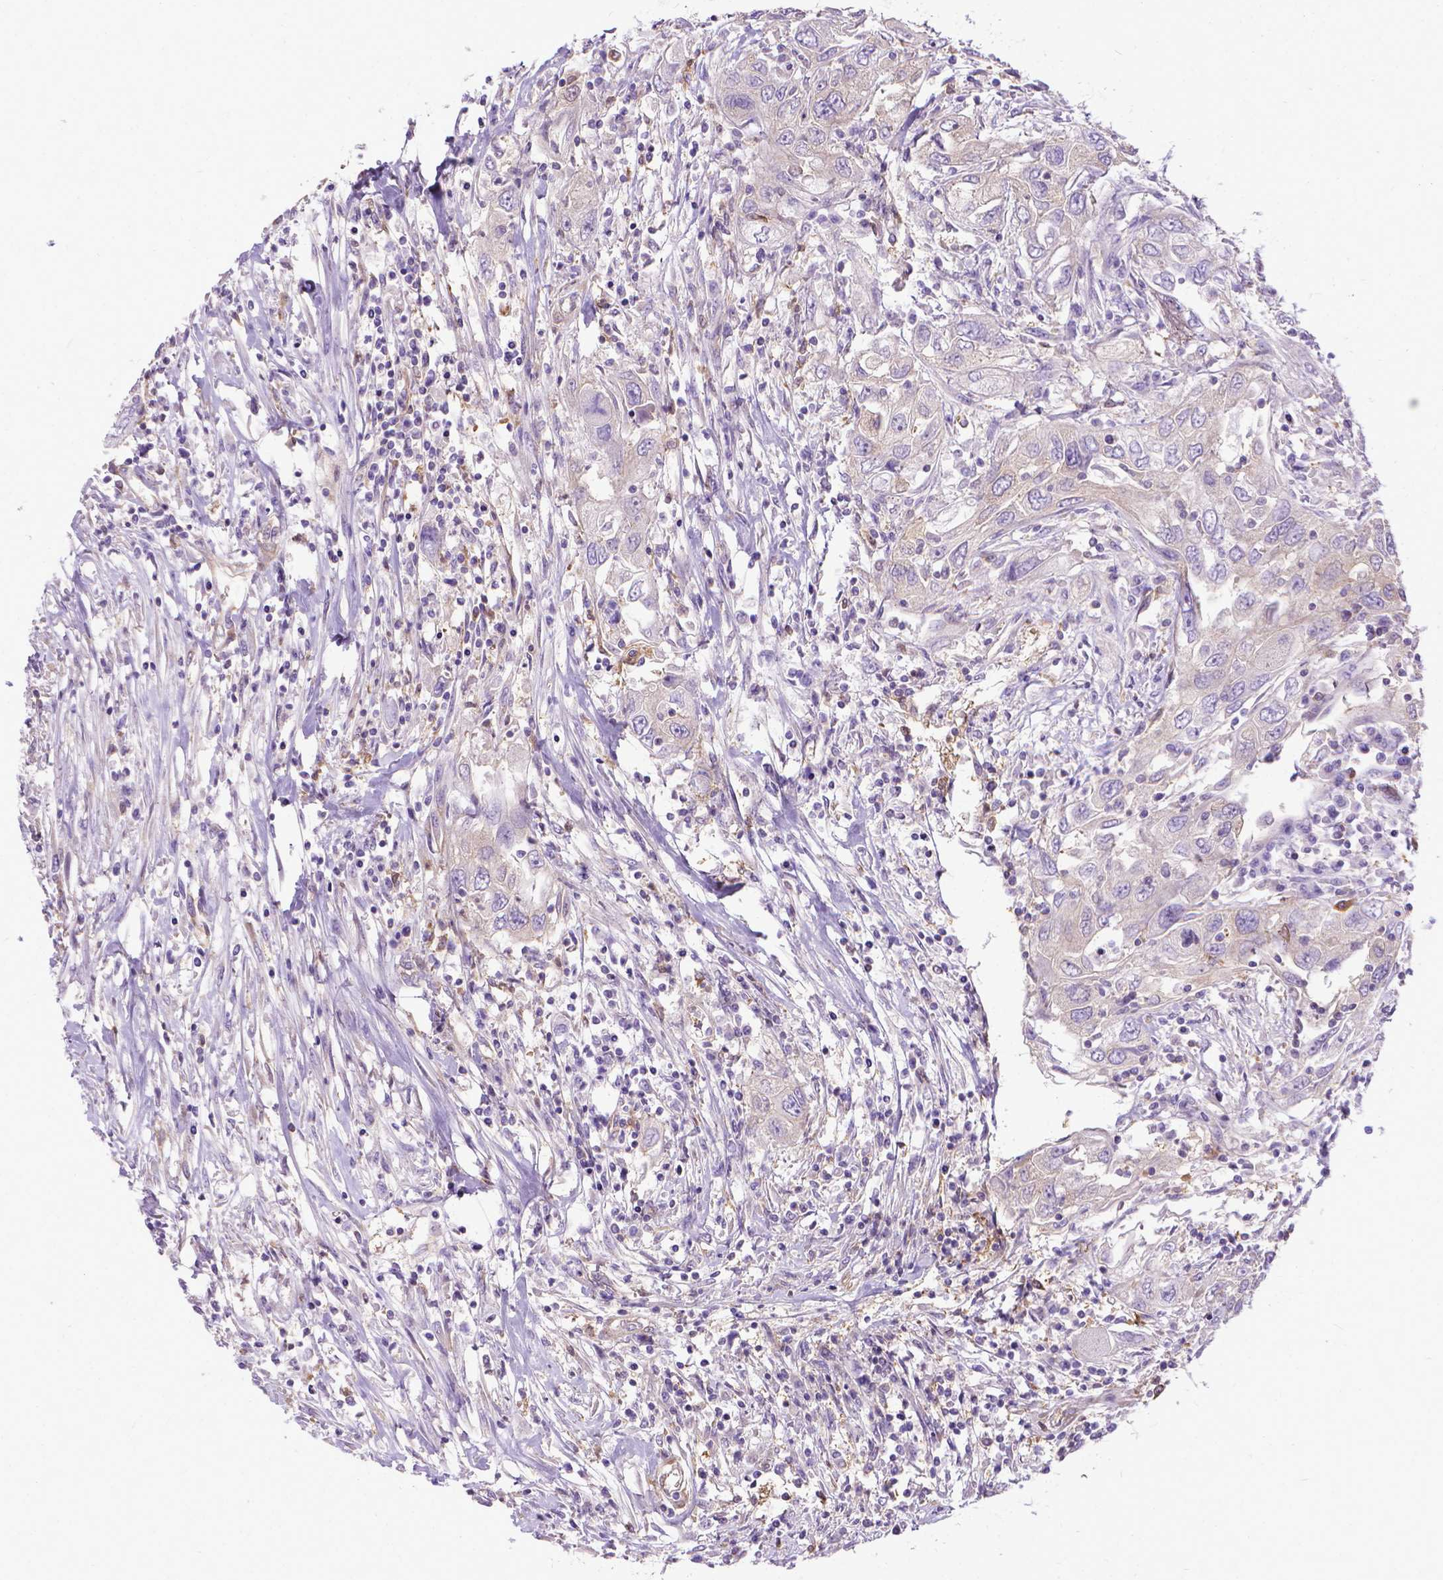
{"staining": {"intensity": "negative", "quantity": "none", "location": "none"}, "tissue": "urothelial cancer", "cell_type": "Tumor cells", "image_type": "cancer", "snomed": [{"axis": "morphology", "description": "Urothelial carcinoma, High grade"}, {"axis": "topography", "description": "Urinary bladder"}], "caption": "This is an immunohistochemistry (IHC) image of high-grade urothelial carcinoma. There is no staining in tumor cells.", "gene": "CFAP299", "patient": {"sex": "male", "age": 76}}